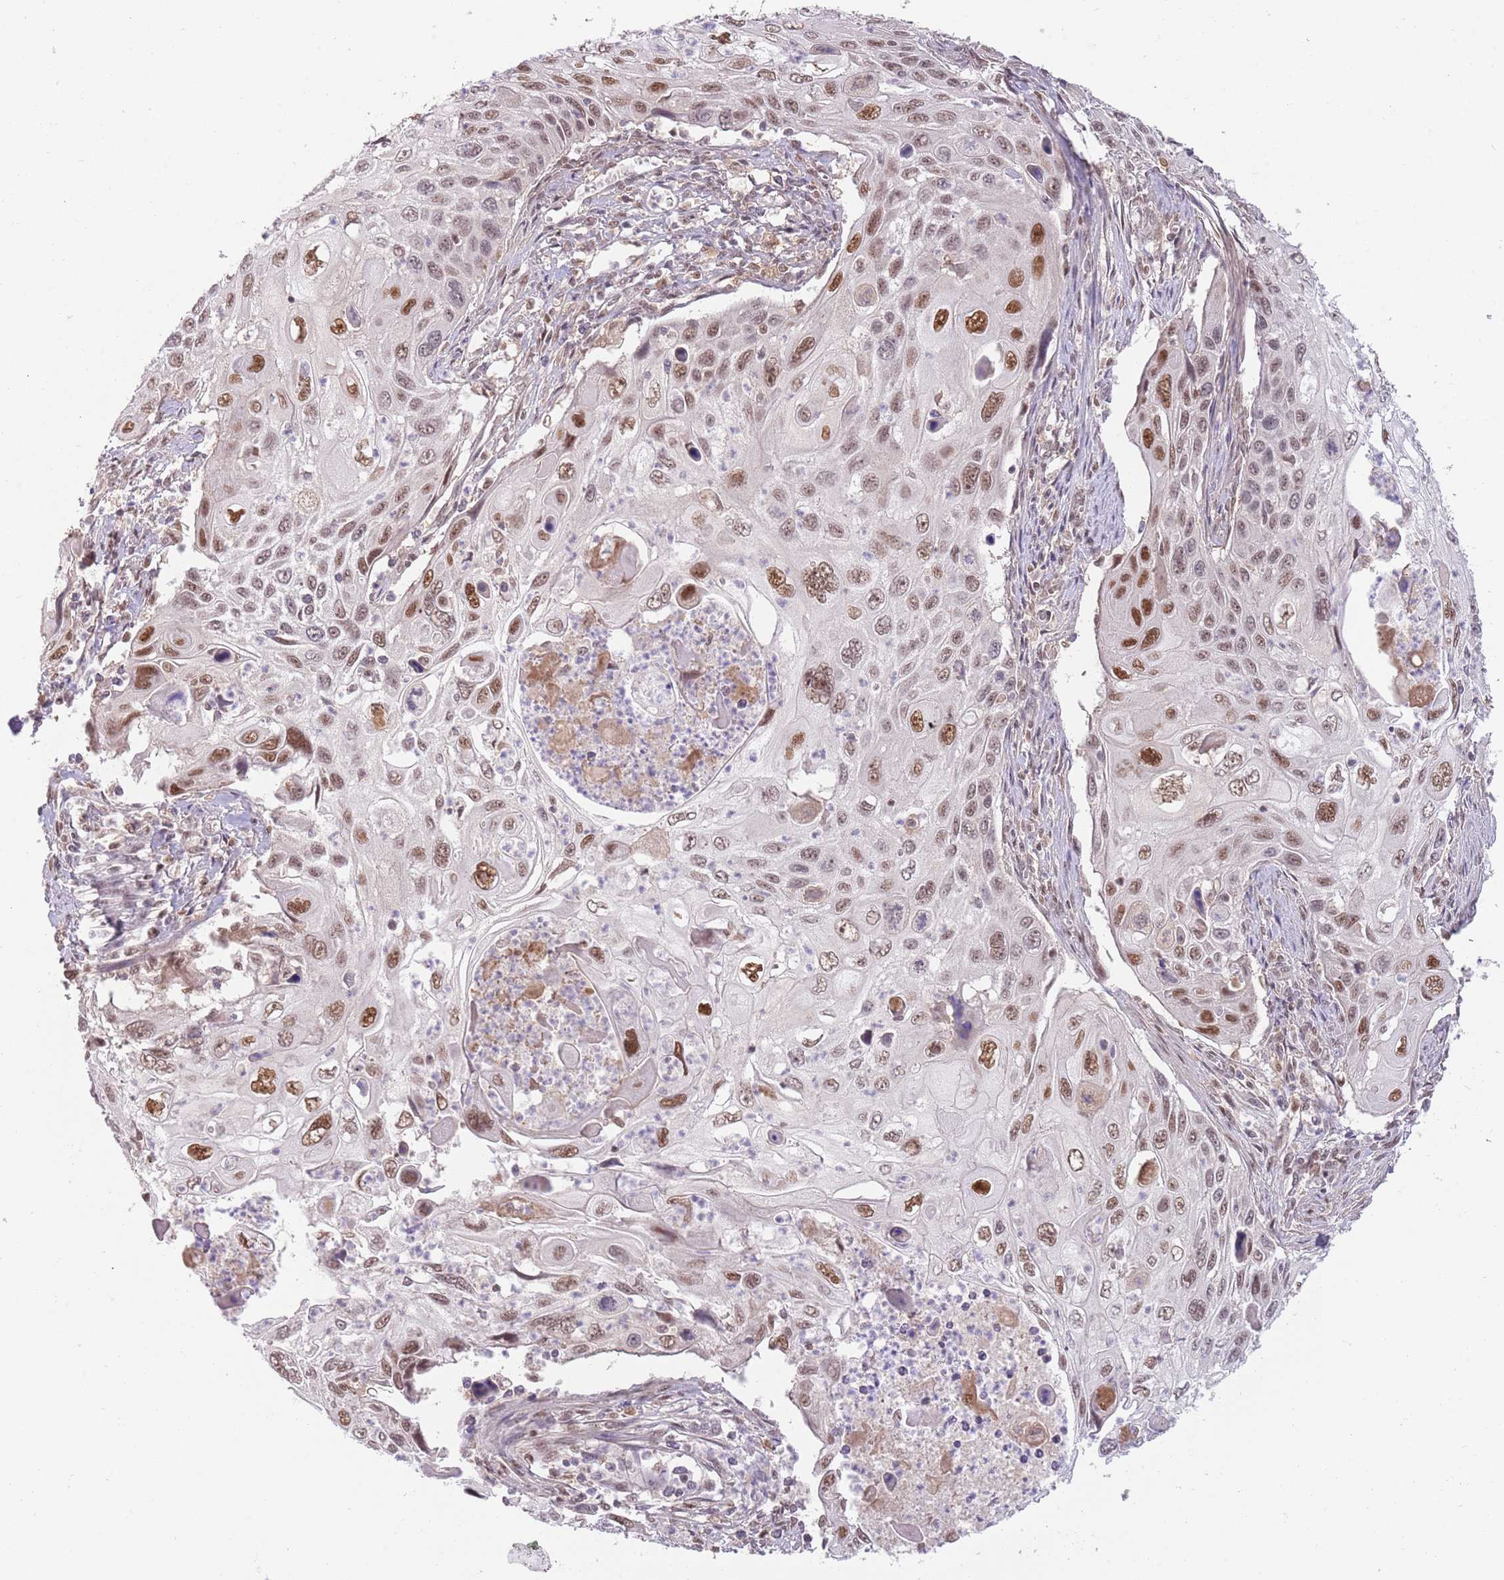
{"staining": {"intensity": "moderate", "quantity": ">75%", "location": "nuclear"}, "tissue": "cervical cancer", "cell_type": "Tumor cells", "image_type": "cancer", "snomed": [{"axis": "morphology", "description": "Squamous cell carcinoma, NOS"}, {"axis": "topography", "description": "Cervix"}], "caption": "About >75% of tumor cells in squamous cell carcinoma (cervical) exhibit moderate nuclear protein positivity as visualized by brown immunohistochemical staining.", "gene": "ZBTB7A", "patient": {"sex": "female", "age": 70}}